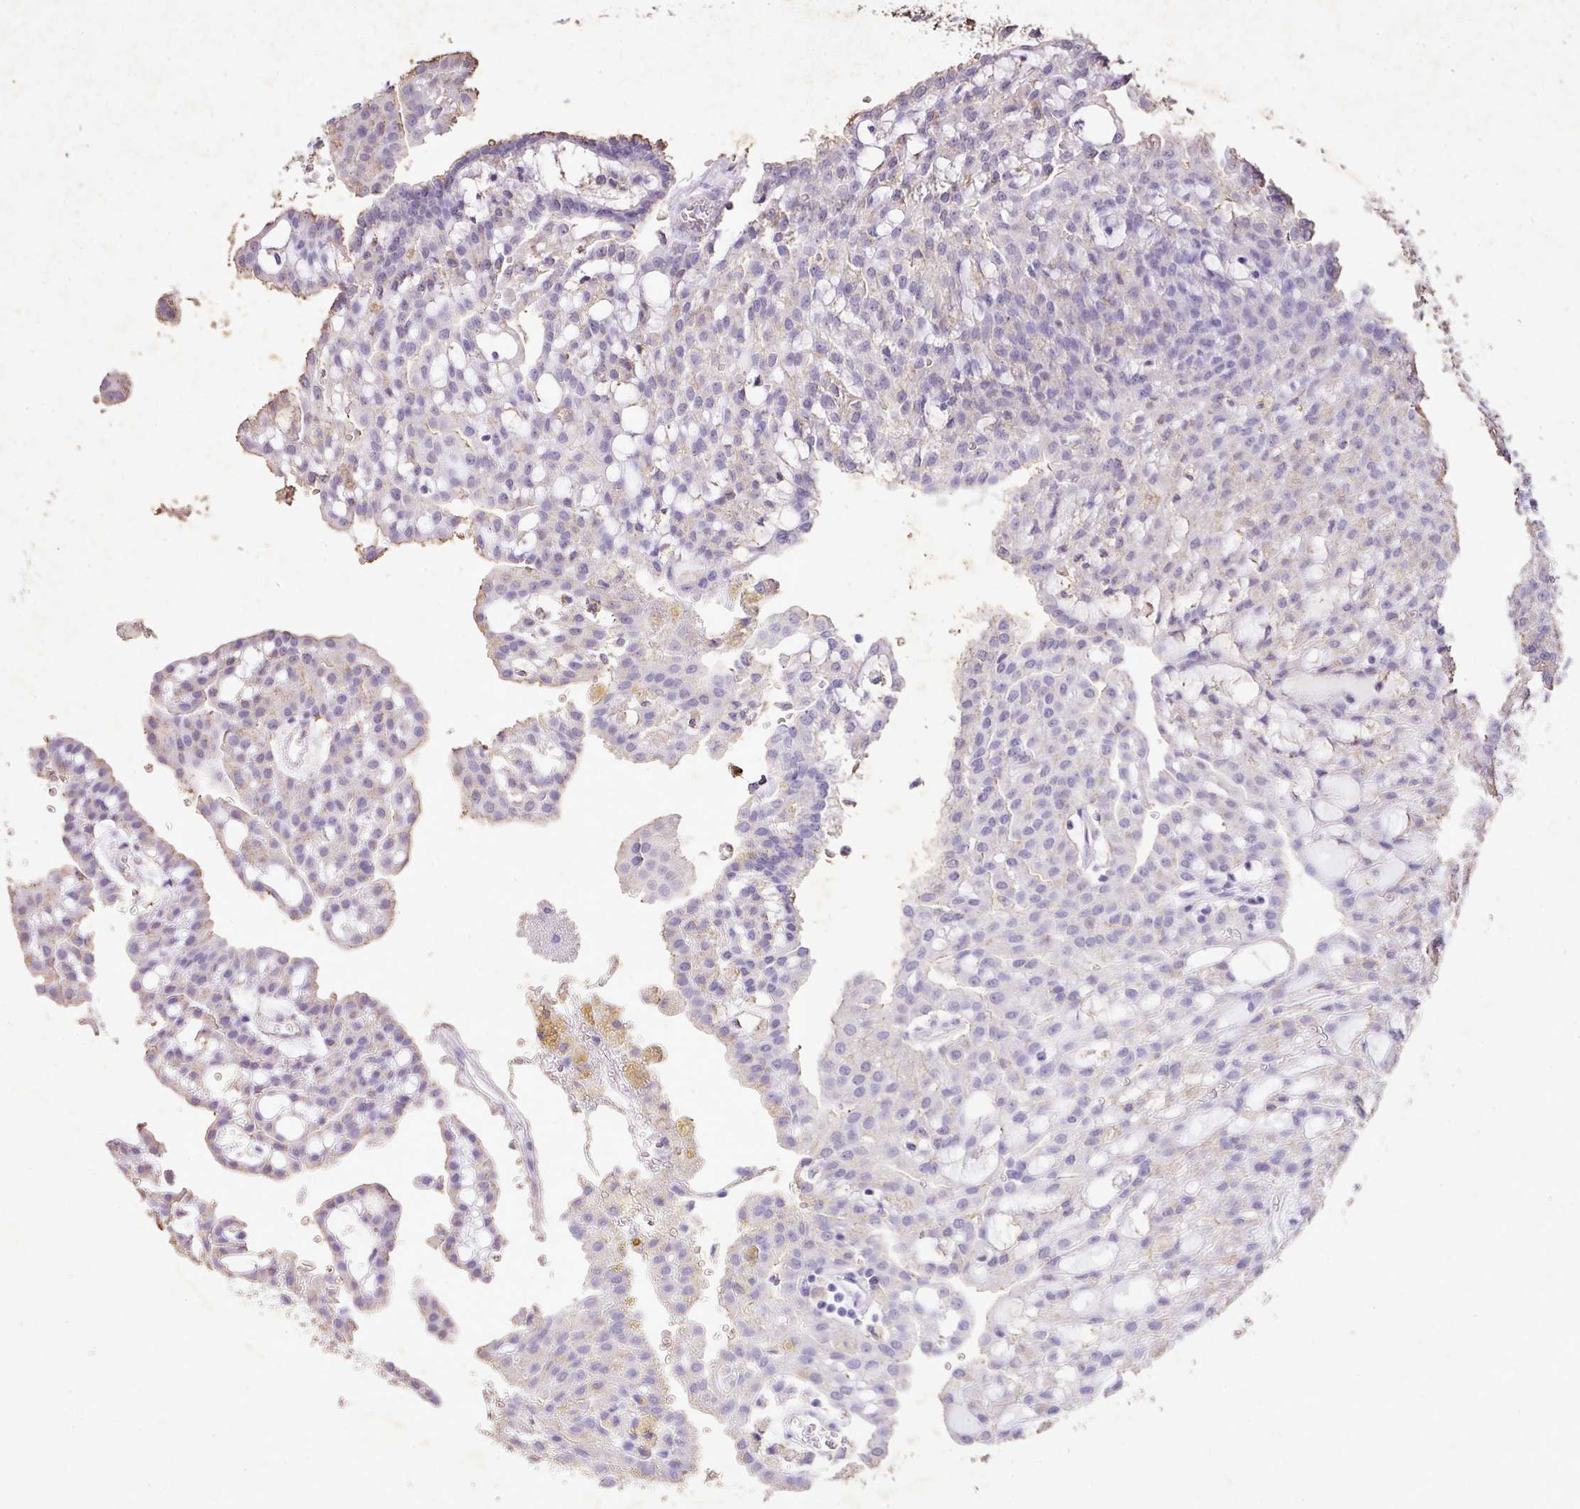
{"staining": {"intensity": "negative", "quantity": "none", "location": "none"}, "tissue": "renal cancer", "cell_type": "Tumor cells", "image_type": "cancer", "snomed": [{"axis": "morphology", "description": "Adenocarcinoma, NOS"}, {"axis": "topography", "description": "Kidney"}], "caption": "This is an IHC photomicrograph of renal cancer. There is no staining in tumor cells.", "gene": "KCNJ11", "patient": {"sex": "male", "age": 63}}